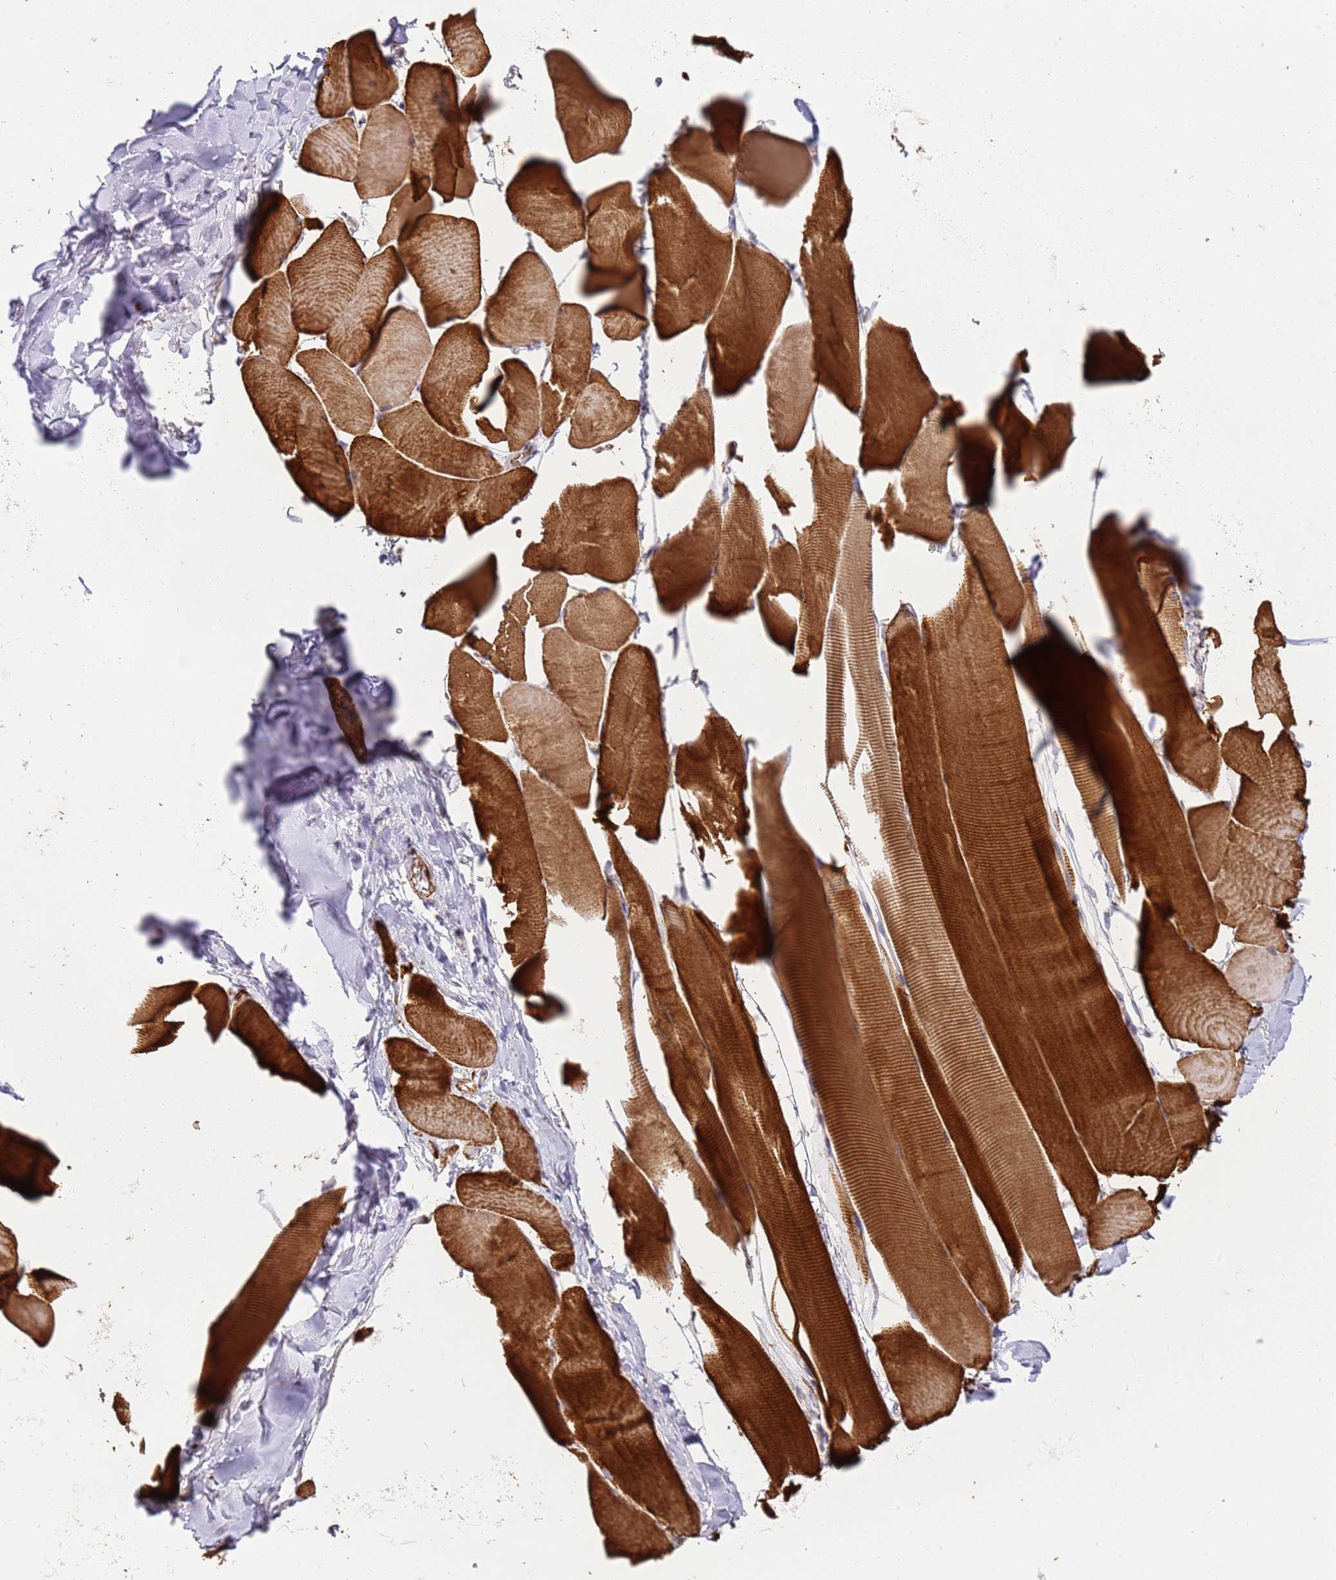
{"staining": {"intensity": "strong", "quantity": ">75%", "location": "cytoplasmic/membranous"}, "tissue": "skeletal muscle", "cell_type": "Myocytes", "image_type": "normal", "snomed": [{"axis": "morphology", "description": "Normal tissue, NOS"}, {"axis": "topography", "description": "Skeletal muscle"}], "caption": "IHC (DAB) staining of normal skeletal muscle displays strong cytoplasmic/membranous protein positivity in about >75% of myocytes.", "gene": "NMUR2", "patient": {"sex": "male", "age": 25}}